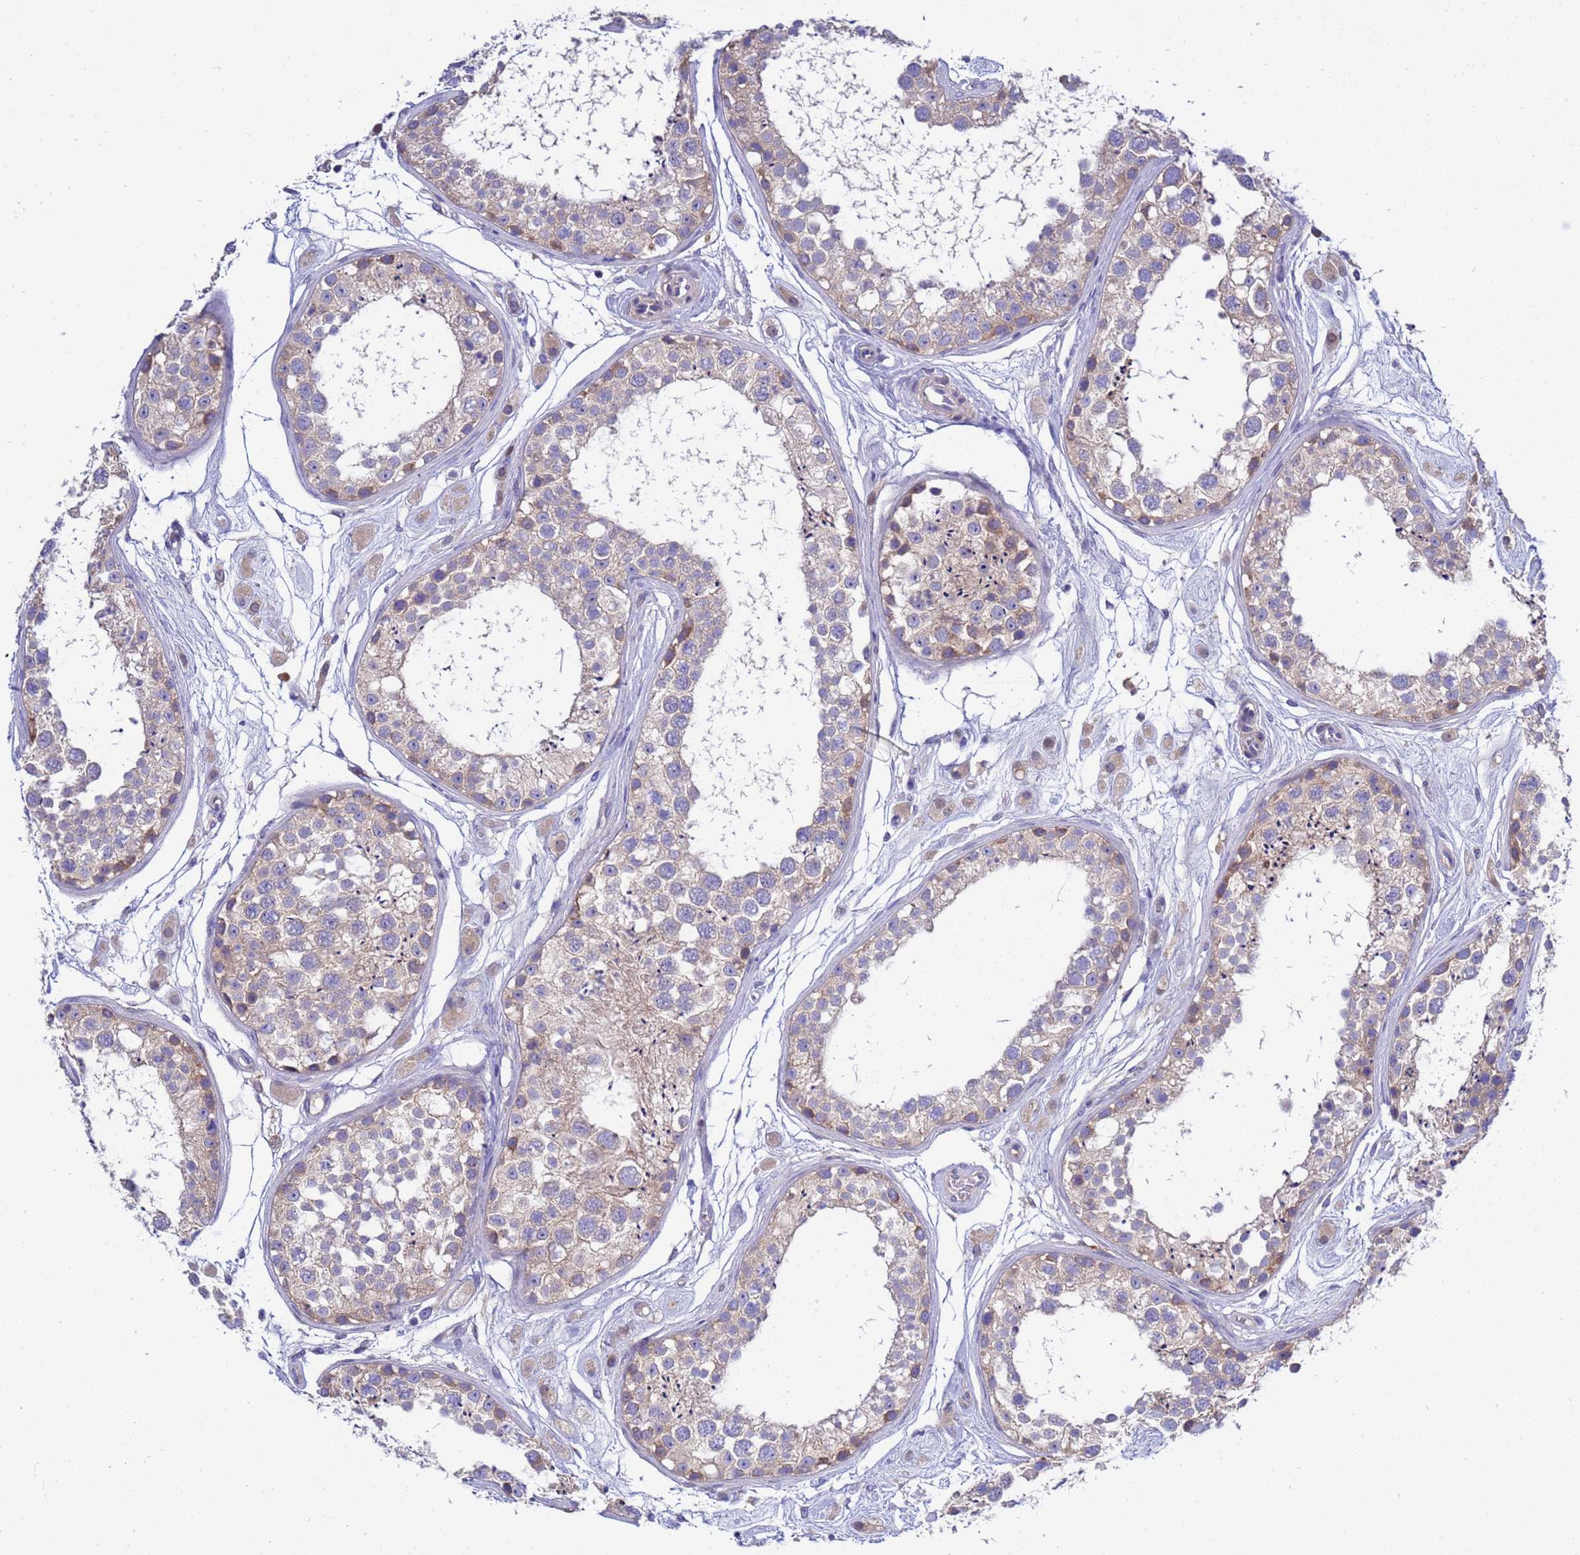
{"staining": {"intensity": "weak", "quantity": "<25%", "location": "cytoplasmic/membranous"}, "tissue": "testis", "cell_type": "Cells in seminiferous ducts", "image_type": "normal", "snomed": [{"axis": "morphology", "description": "Normal tissue, NOS"}, {"axis": "topography", "description": "Testis"}], "caption": "The image exhibits no staining of cells in seminiferous ducts in normal testis.", "gene": "RC3H2", "patient": {"sex": "male", "age": 25}}